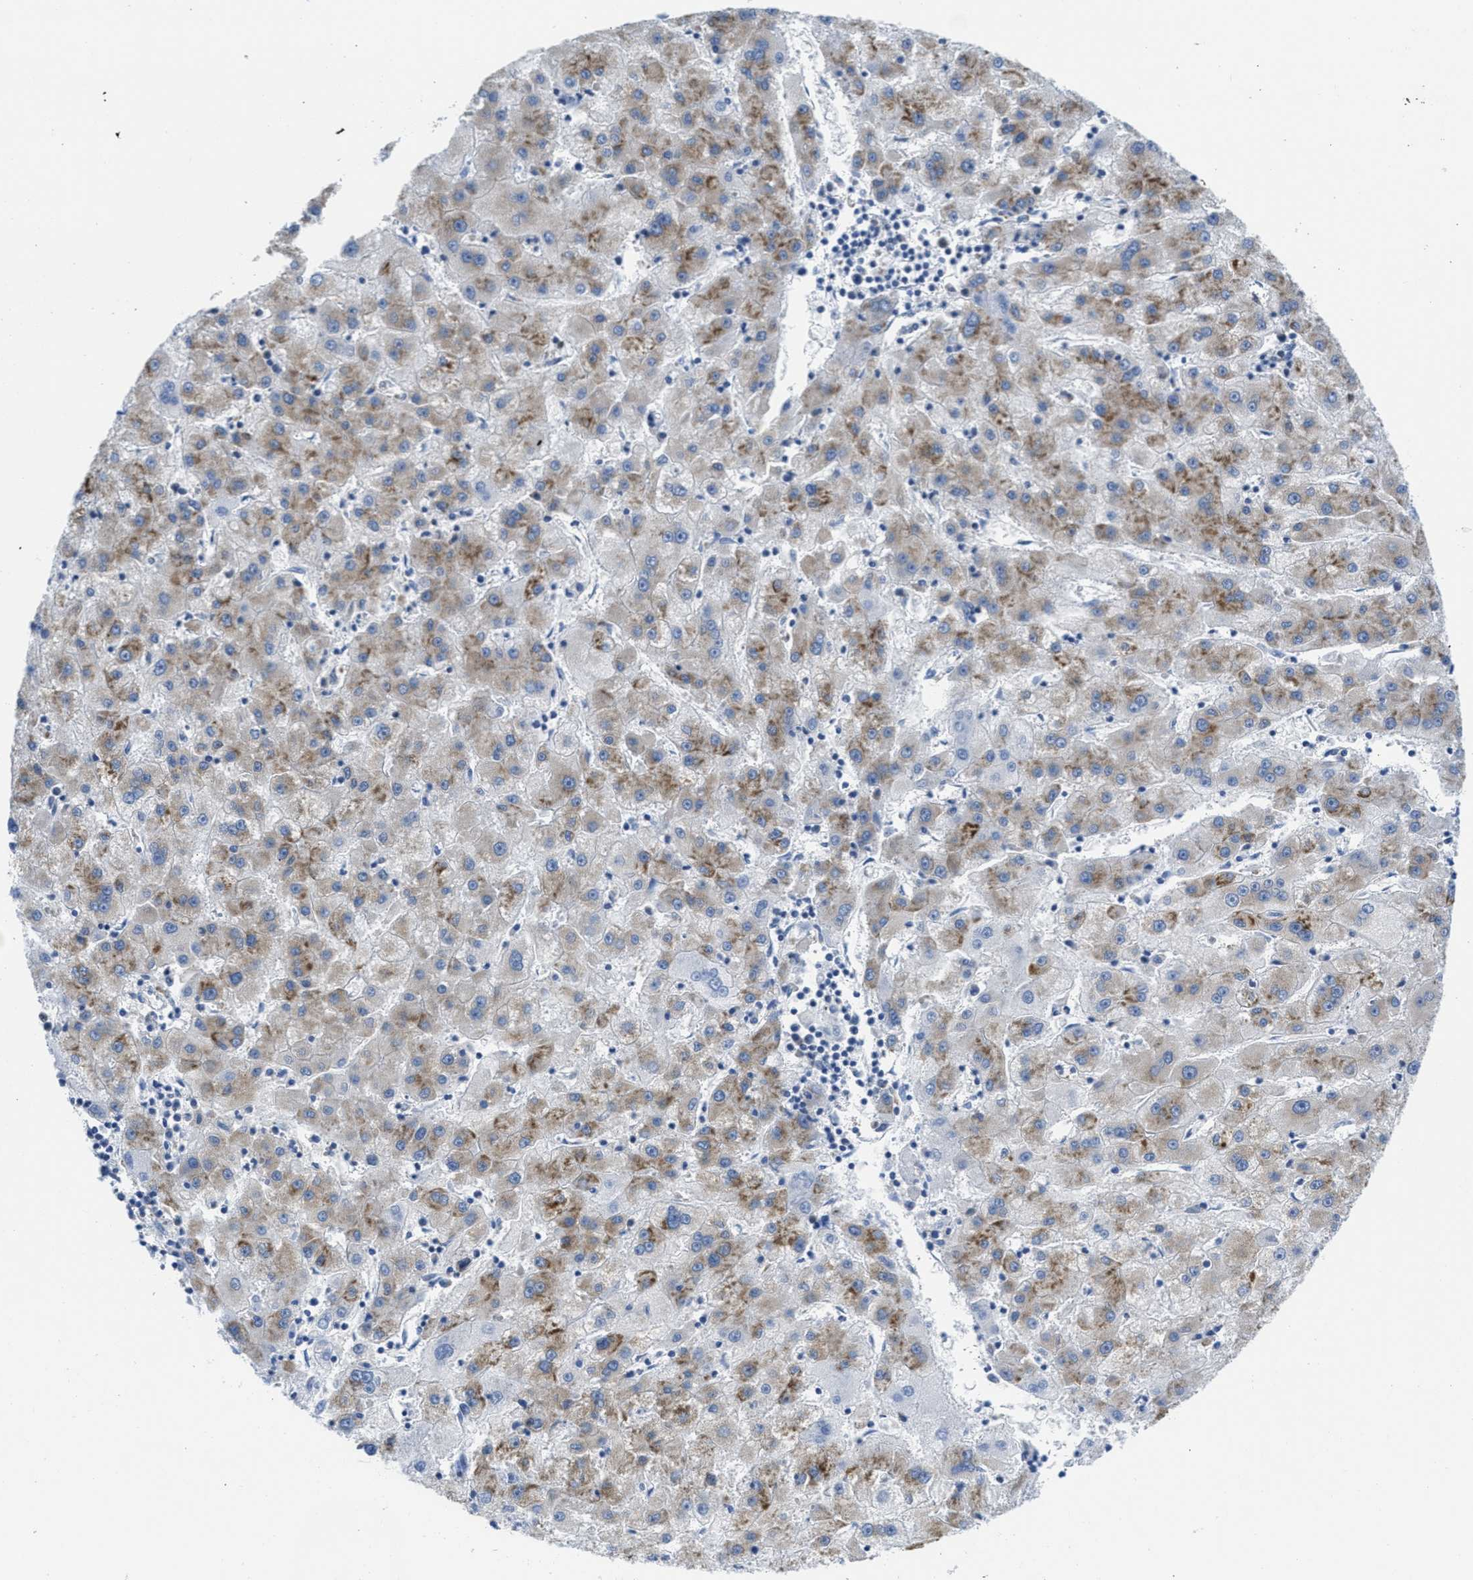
{"staining": {"intensity": "moderate", "quantity": "25%-75%", "location": "cytoplasmic/membranous"}, "tissue": "liver cancer", "cell_type": "Tumor cells", "image_type": "cancer", "snomed": [{"axis": "morphology", "description": "Carcinoma, Hepatocellular, NOS"}, {"axis": "topography", "description": "Liver"}], "caption": "DAB immunohistochemical staining of liver hepatocellular carcinoma exhibits moderate cytoplasmic/membranous protein expression in approximately 25%-75% of tumor cells.", "gene": "PTDSS1", "patient": {"sex": "male", "age": 72}}